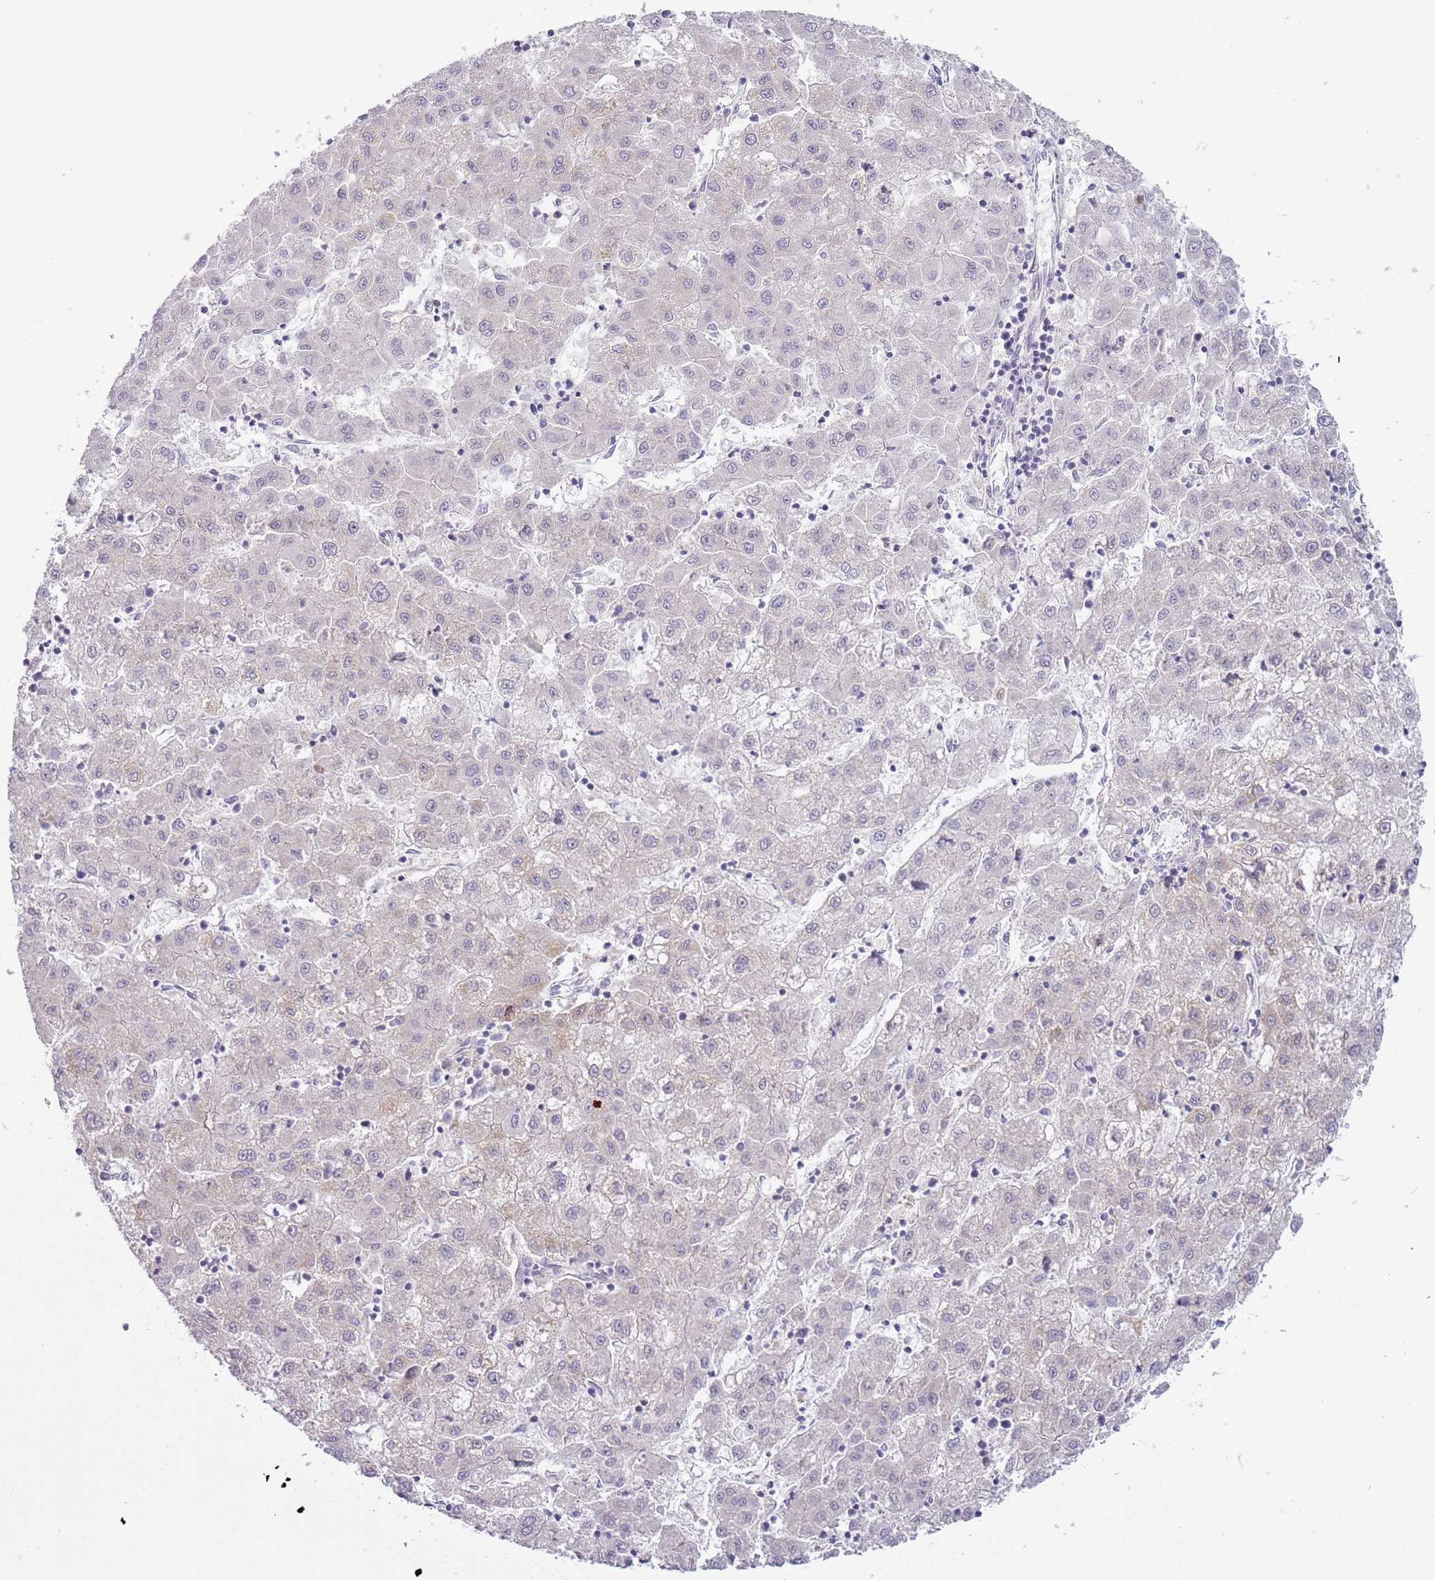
{"staining": {"intensity": "weak", "quantity": "<25%", "location": "cytoplasmic/membranous"}, "tissue": "liver cancer", "cell_type": "Tumor cells", "image_type": "cancer", "snomed": [{"axis": "morphology", "description": "Carcinoma, Hepatocellular, NOS"}, {"axis": "topography", "description": "Liver"}], "caption": "DAB (3,3'-diaminobenzidine) immunohistochemical staining of liver cancer (hepatocellular carcinoma) exhibits no significant staining in tumor cells.", "gene": "MLLT11", "patient": {"sex": "male", "age": 72}}